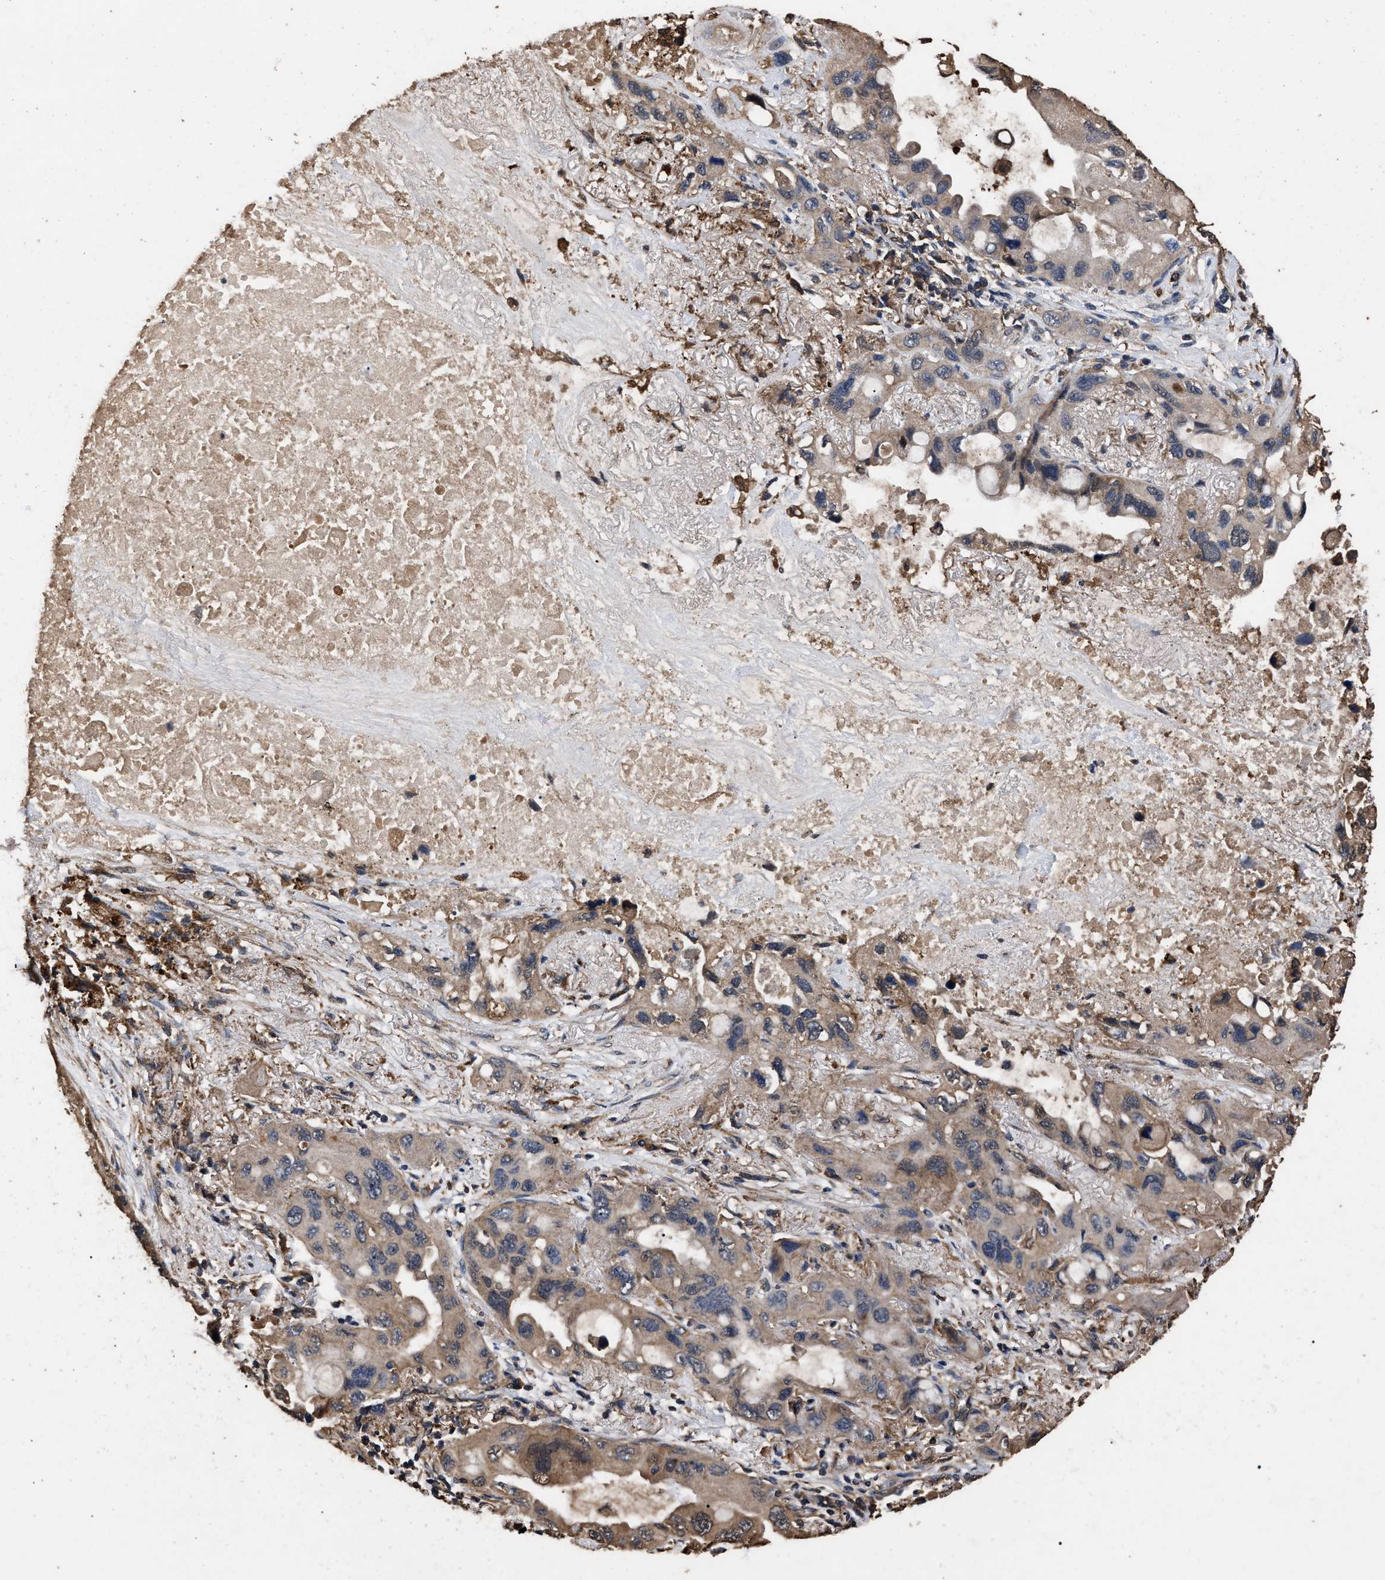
{"staining": {"intensity": "weak", "quantity": ">75%", "location": "cytoplasmic/membranous"}, "tissue": "lung cancer", "cell_type": "Tumor cells", "image_type": "cancer", "snomed": [{"axis": "morphology", "description": "Squamous cell carcinoma, NOS"}, {"axis": "topography", "description": "Lung"}], "caption": "The image exhibits a brown stain indicating the presence of a protein in the cytoplasmic/membranous of tumor cells in squamous cell carcinoma (lung).", "gene": "KYAT1", "patient": {"sex": "female", "age": 73}}